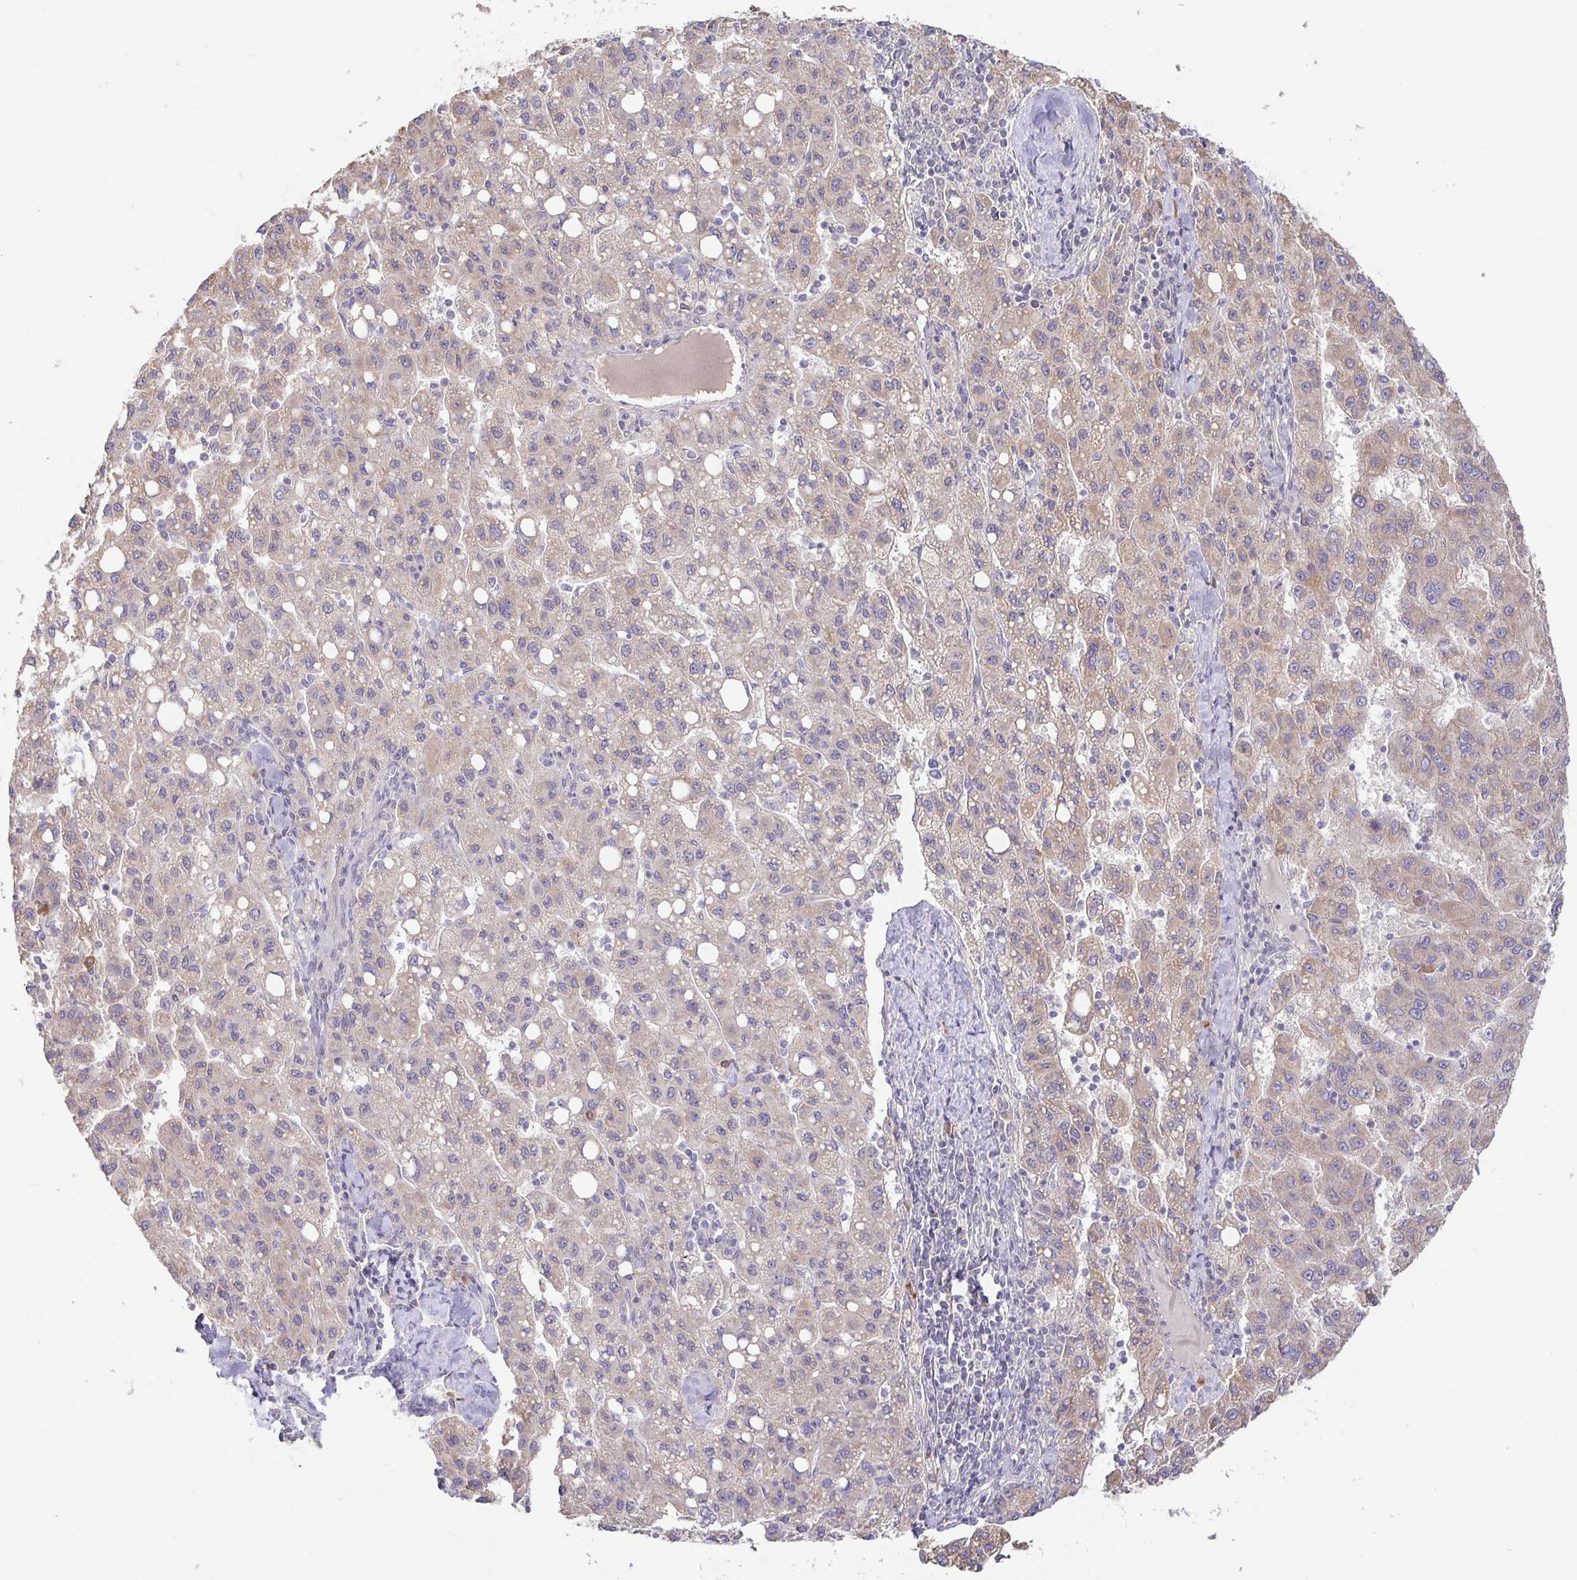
{"staining": {"intensity": "weak", "quantity": "25%-75%", "location": "cytoplasmic/membranous"}, "tissue": "liver cancer", "cell_type": "Tumor cells", "image_type": "cancer", "snomed": [{"axis": "morphology", "description": "Carcinoma, Hepatocellular, NOS"}, {"axis": "topography", "description": "Liver"}], "caption": "About 25%-75% of tumor cells in liver cancer exhibit weak cytoplasmic/membranous protein positivity as visualized by brown immunohistochemical staining.", "gene": "ZDHHC11", "patient": {"sex": "female", "age": 82}}